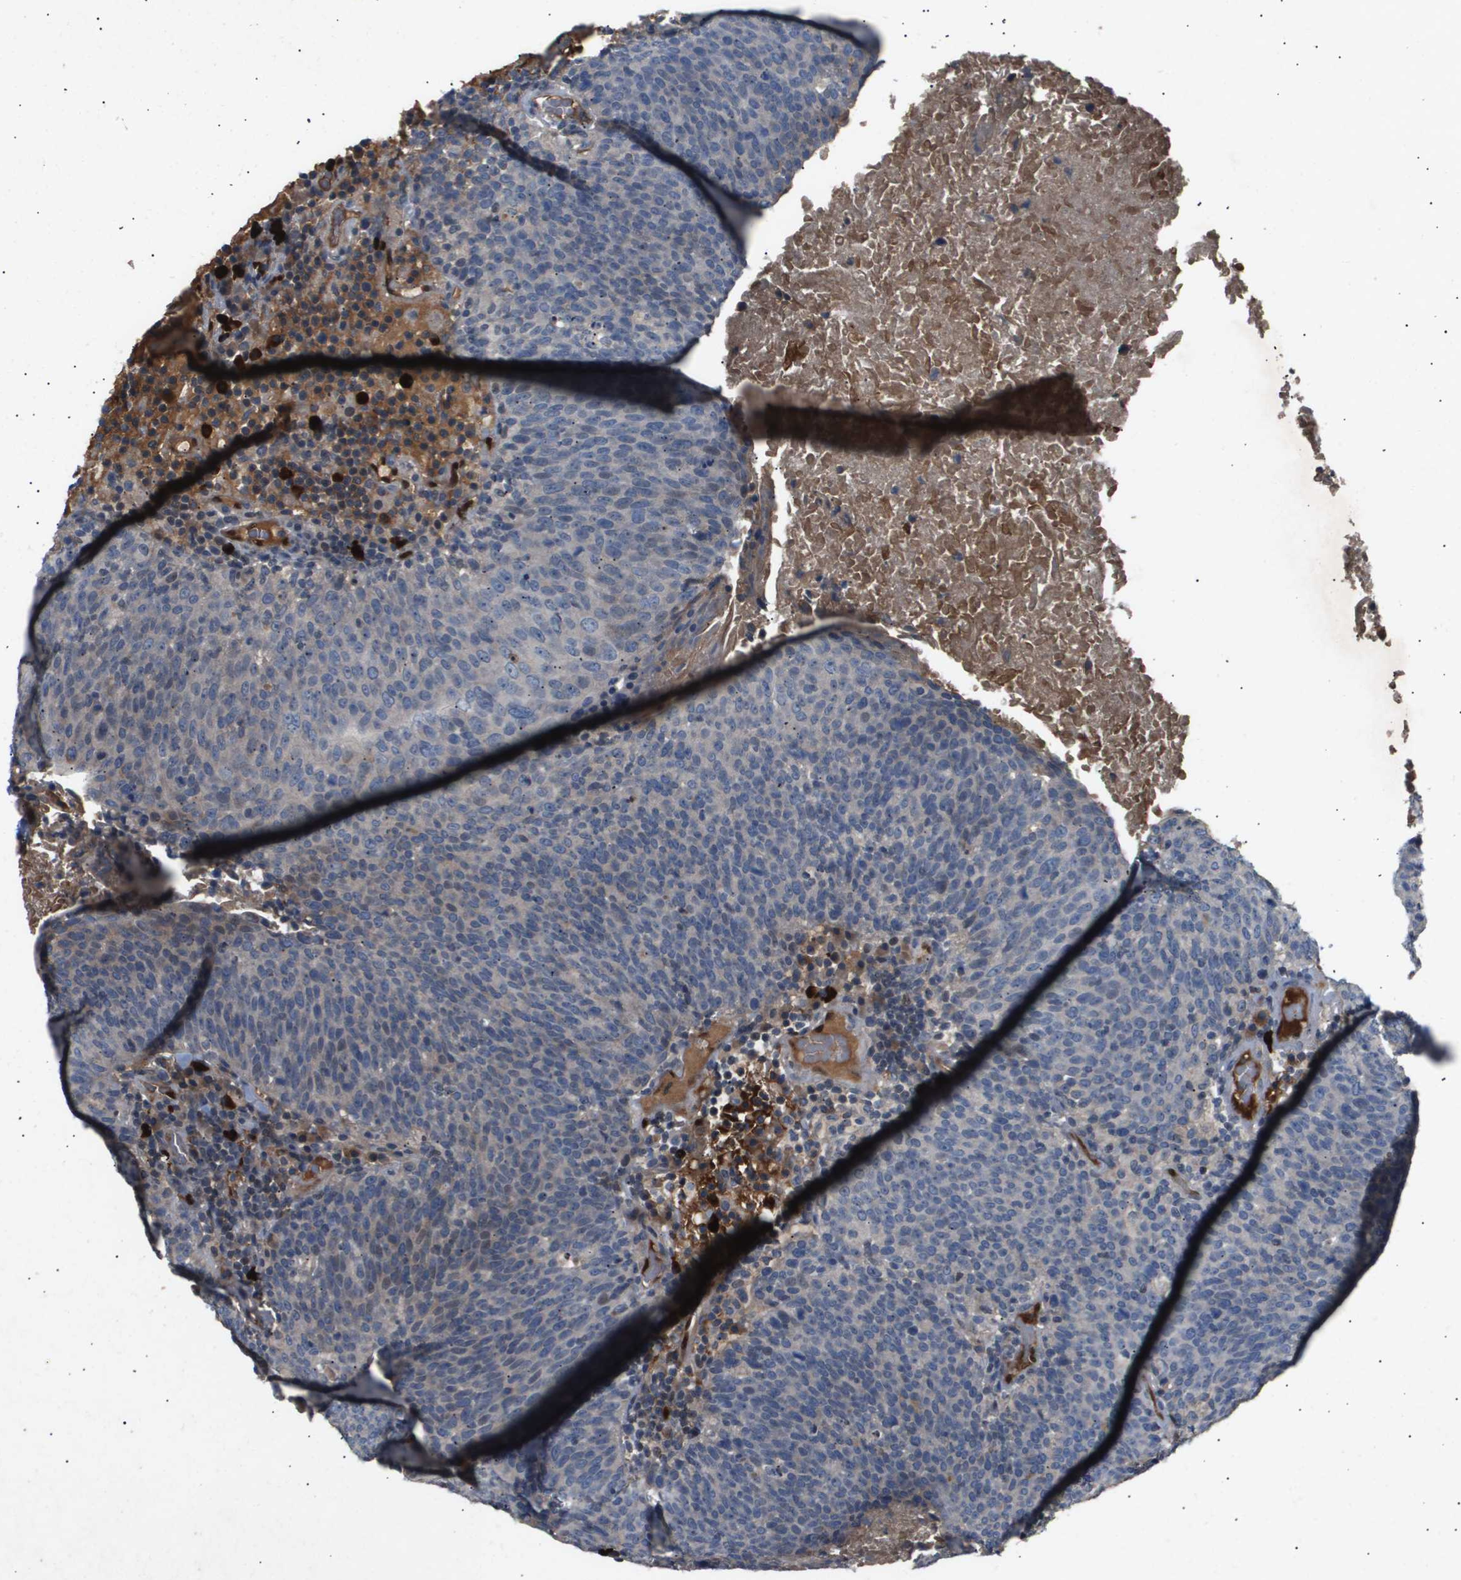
{"staining": {"intensity": "negative", "quantity": "none", "location": "none"}, "tissue": "head and neck cancer", "cell_type": "Tumor cells", "image_type": "cancer", "snomed": [{"axis": "morphology", "description": "Squamous cell carcinoma, NOS"}, {"axis": "morphology", "description": "Squamous cell carcinoma, metastatic, NOS"}, {"axis": "topography", "description": "Lymph node"}, {"axis": "topography", "description": "Head-Neck"}], "caption": "Head and neck cancer stained for a protein using IHC reveals no positivity tumor cells.", "gene": "ERG", "patient": {"sex": "male", "age": 62}}